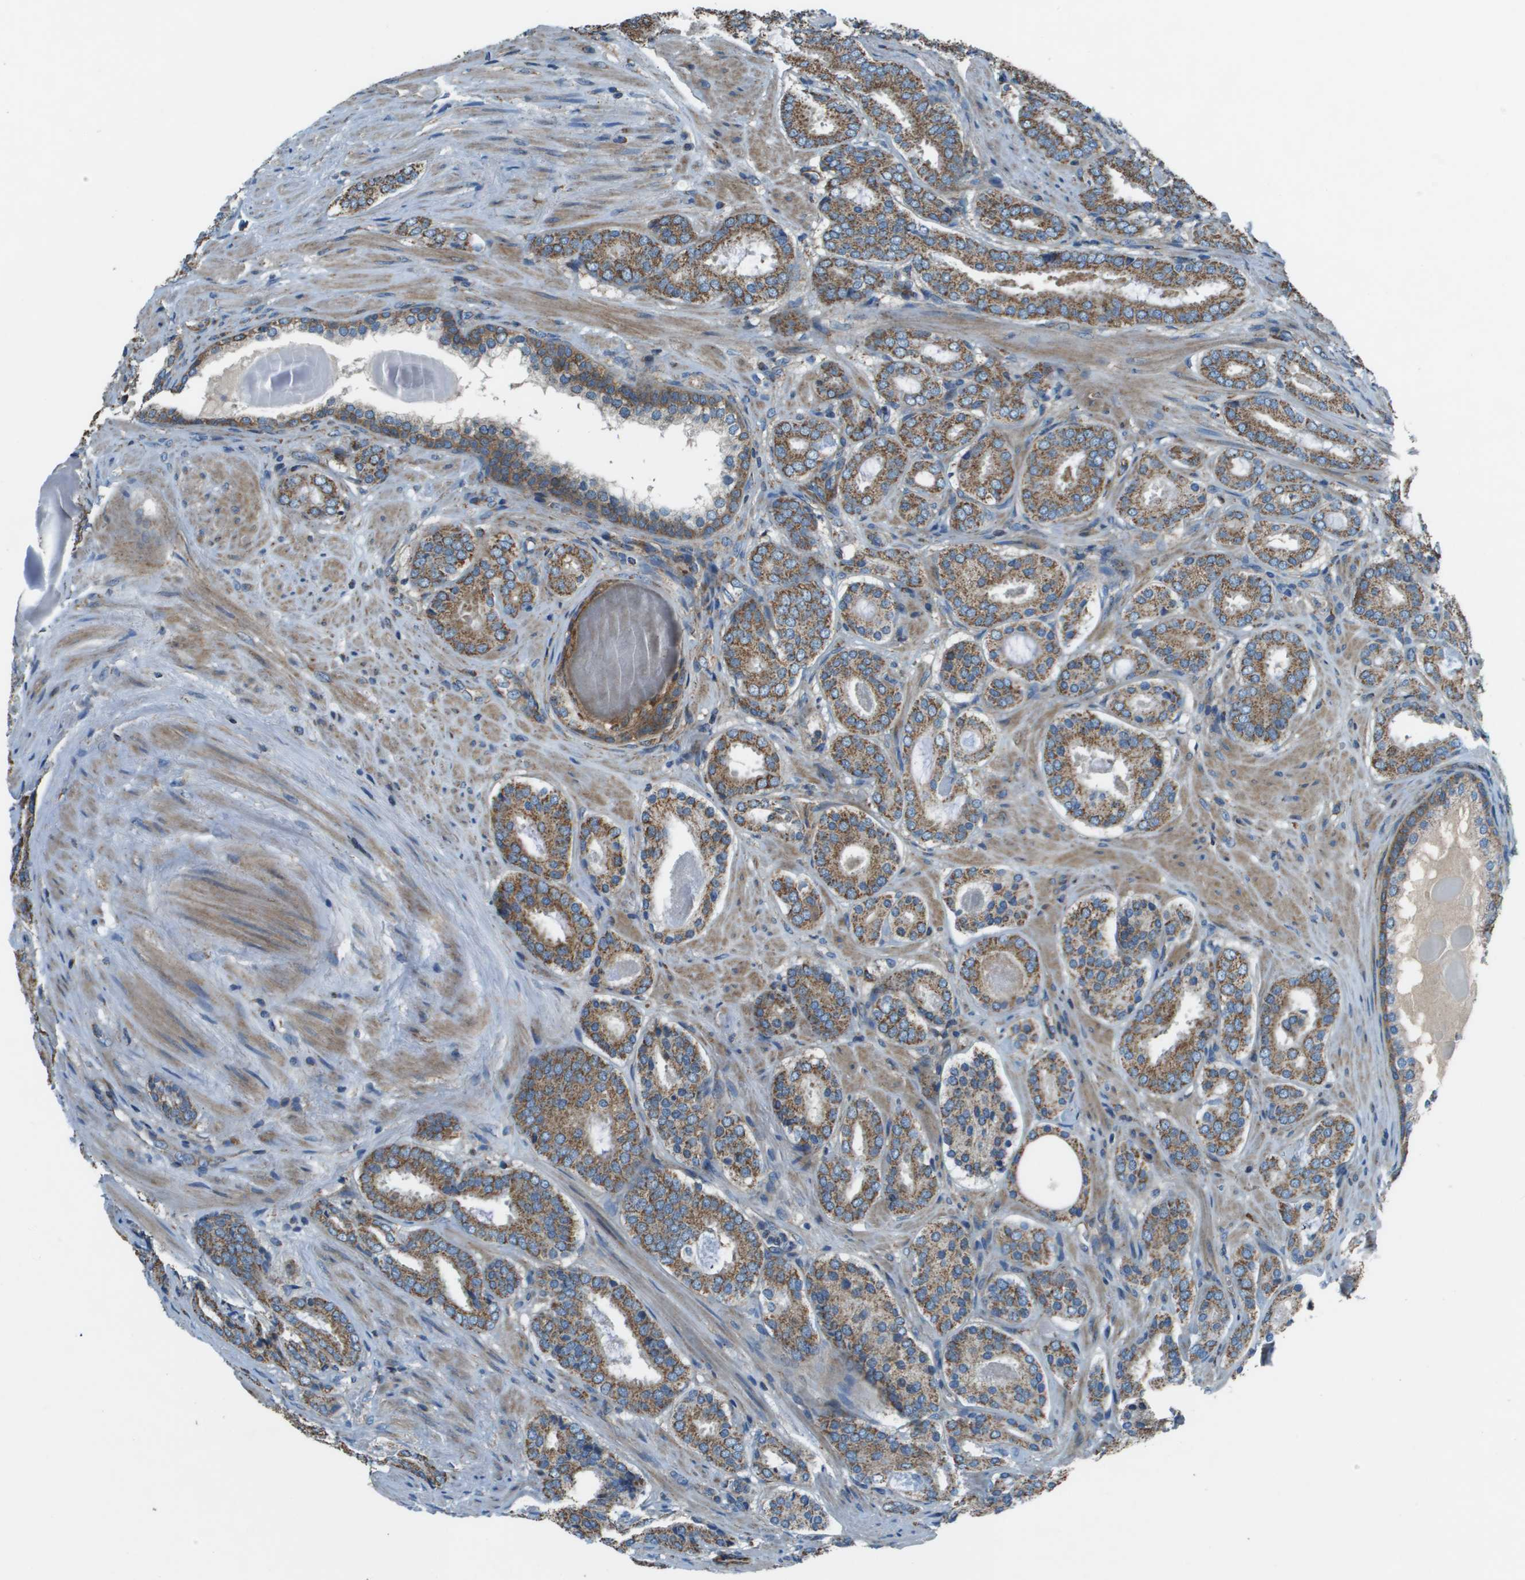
{"staining": {"intensity": "moderate", "quantity": ">75%", "location": "cytoplasmic/membranous"}, "tissue": "prostate cancer", "cell_type": "Tumor cells", "image_type": "cancer", "snomed": [{"axis": "morphology", "description": "Adenocarcinoma, Low grade"}, {"axis": "topography", "description": "Prostate"}], "caption": "Immunohistochemistry (IHC) (DAB) staining of prostate adenocarcinoma (low-grade) shows moderate cytoplasmic/membranous protein staining in about >75% of tumor cells.", "gene": "TMEM51", "patient": {"sex": "male", "age": 69}}